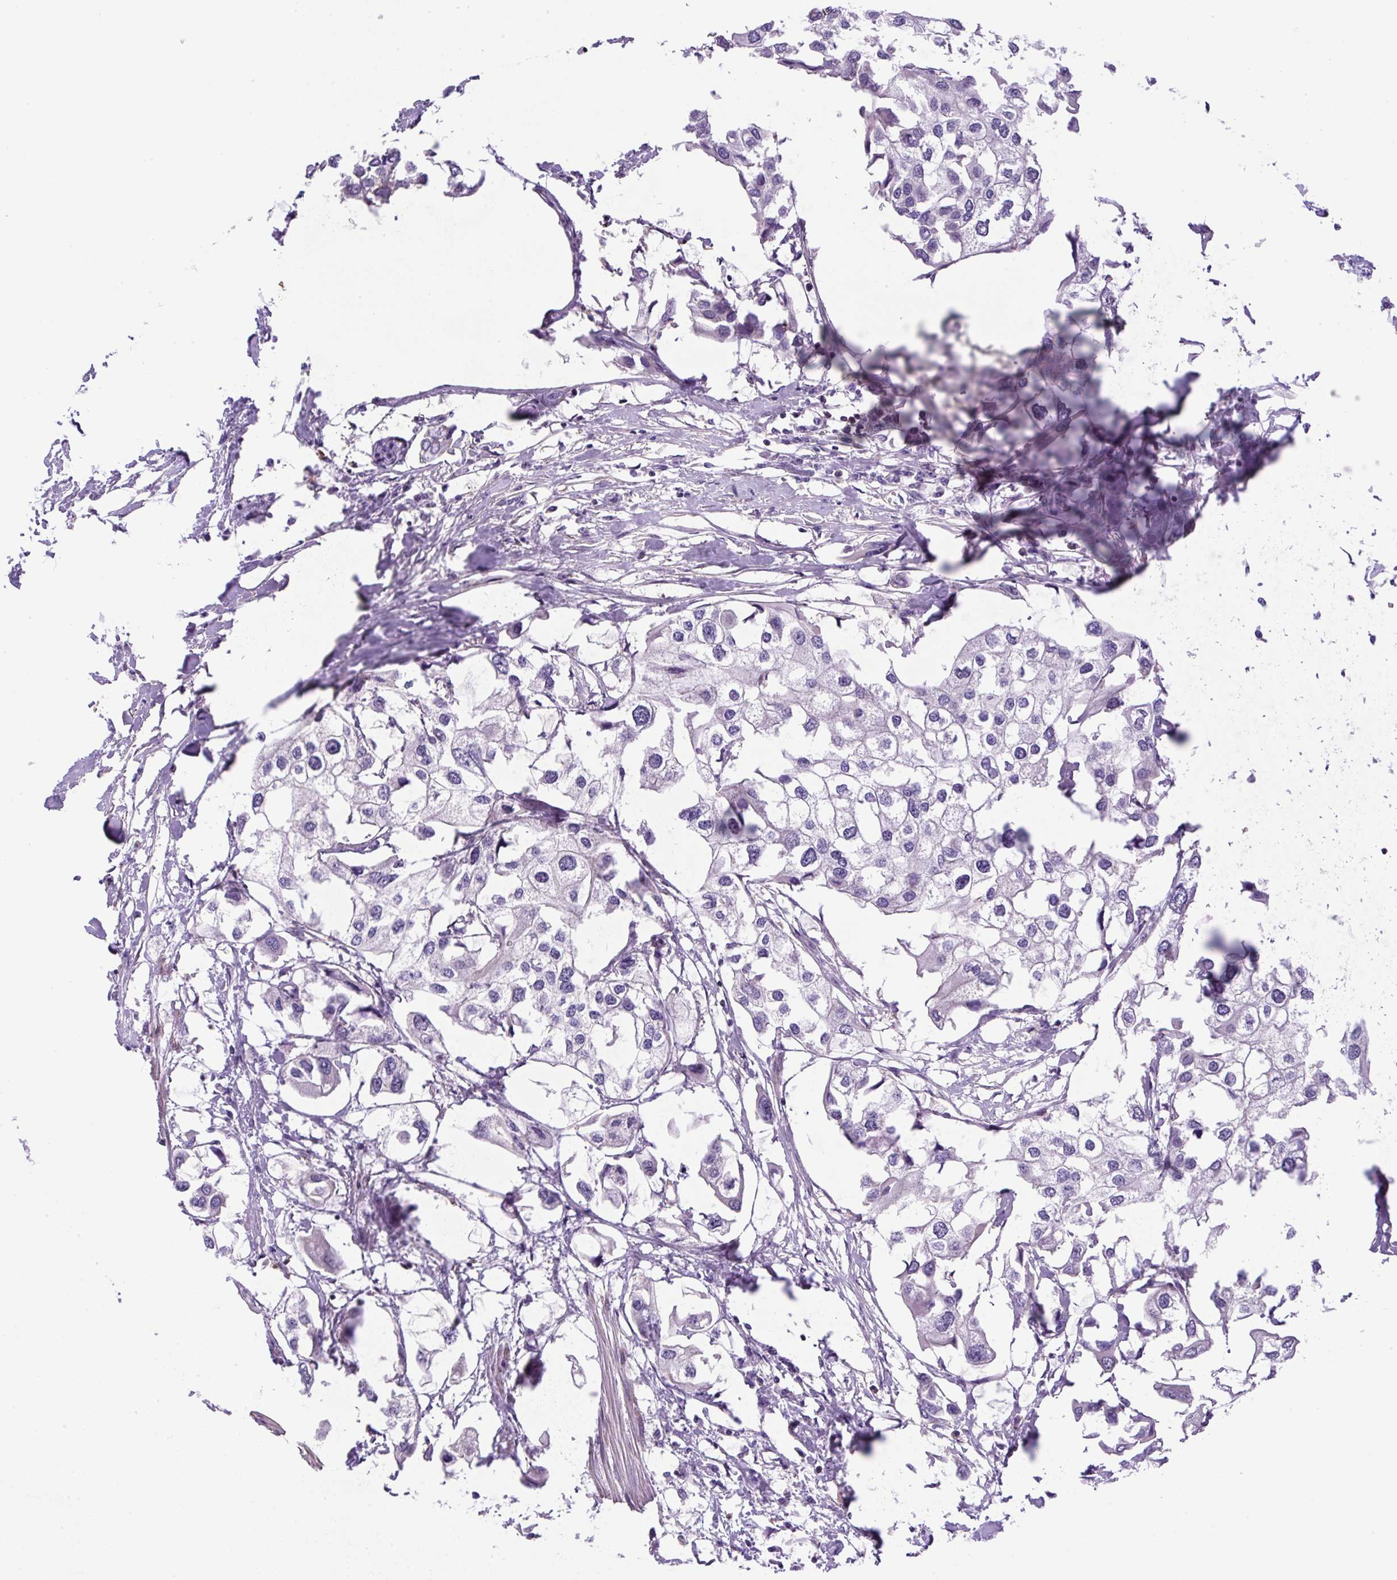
{"staining": {"intensity": "negative", "quantity": "none", "location": "none"}, "tissue": "urothelial cancer", "cell_type": "Tumor cells", "image_type": "cancer", "snomed": [{"axis": "morphology", "description": "Urothelial carcinoma, High grade"}, {"axis": "topography", "description": "Urinary bladder"}], "caption": "This is an immunohistochemistry histopathology image of human urothelial carcinoma (high-grade). There is no expression in tumor cells.", "gene": "NPTN", "patient": {"sex": "male", "age": 64}}